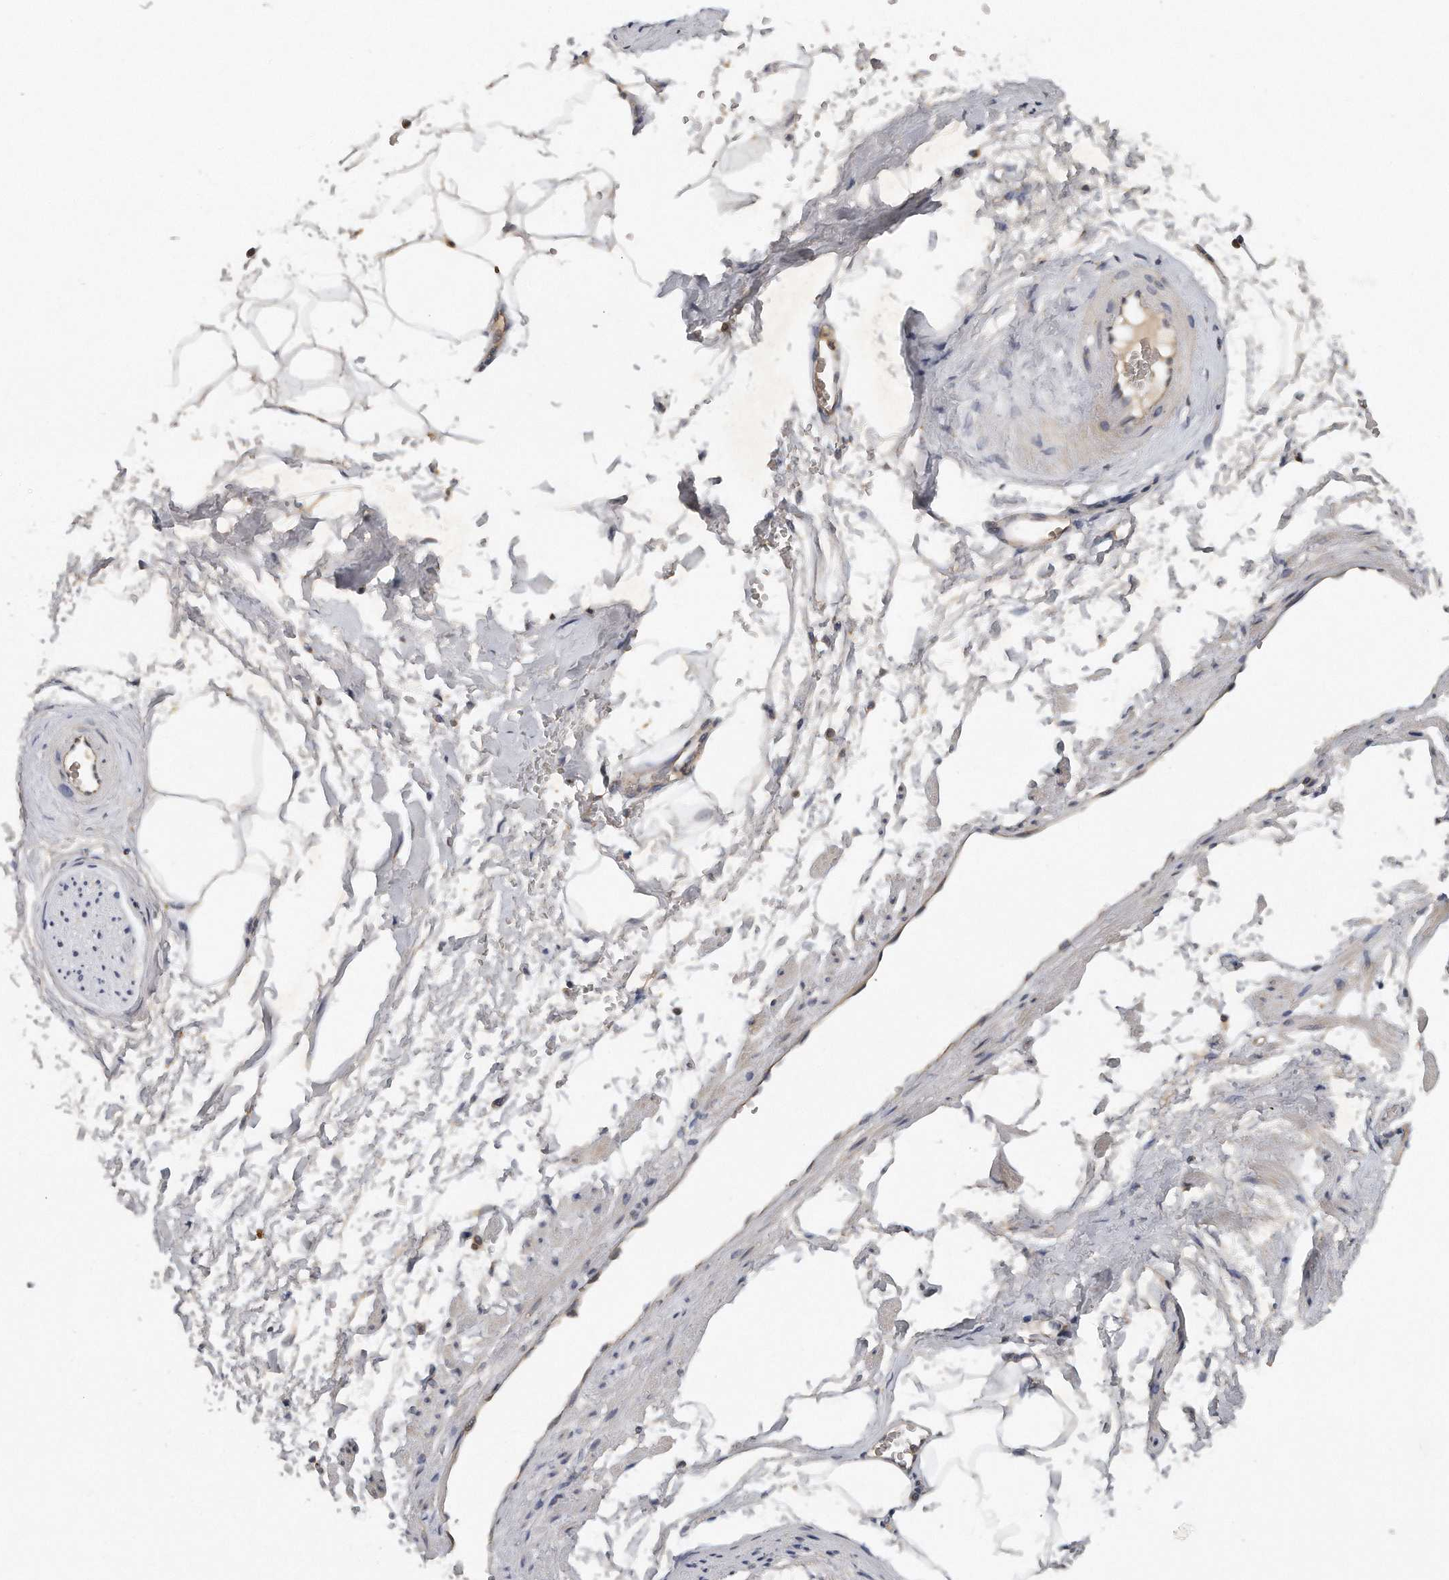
{"staining": {"intensity": "negative", "quantity": "none", "location": "none"}, "tissue": "adipose tissue", "cell_type": "Adipocytes", "image_type": "normal", "snomed": [{"axis": "morphology", "description": "Normal tissue, NOS"}, {"axis": "morphology", "description": "Adenocarcinoma, Low grade"}, {"axis": "topography", "description": "Prostate"}, {"axis": "topography", "description": "Peripheral nerve tissue"}], "caption": "A high-resolution histopathology image shows immunohistochemistry (IHC) staining of benign adipose tissue, which exhibits no significant staining in adipocytes.", "gene": "TRAPPC14", "patient": {"sex": "male", "age": 63}}